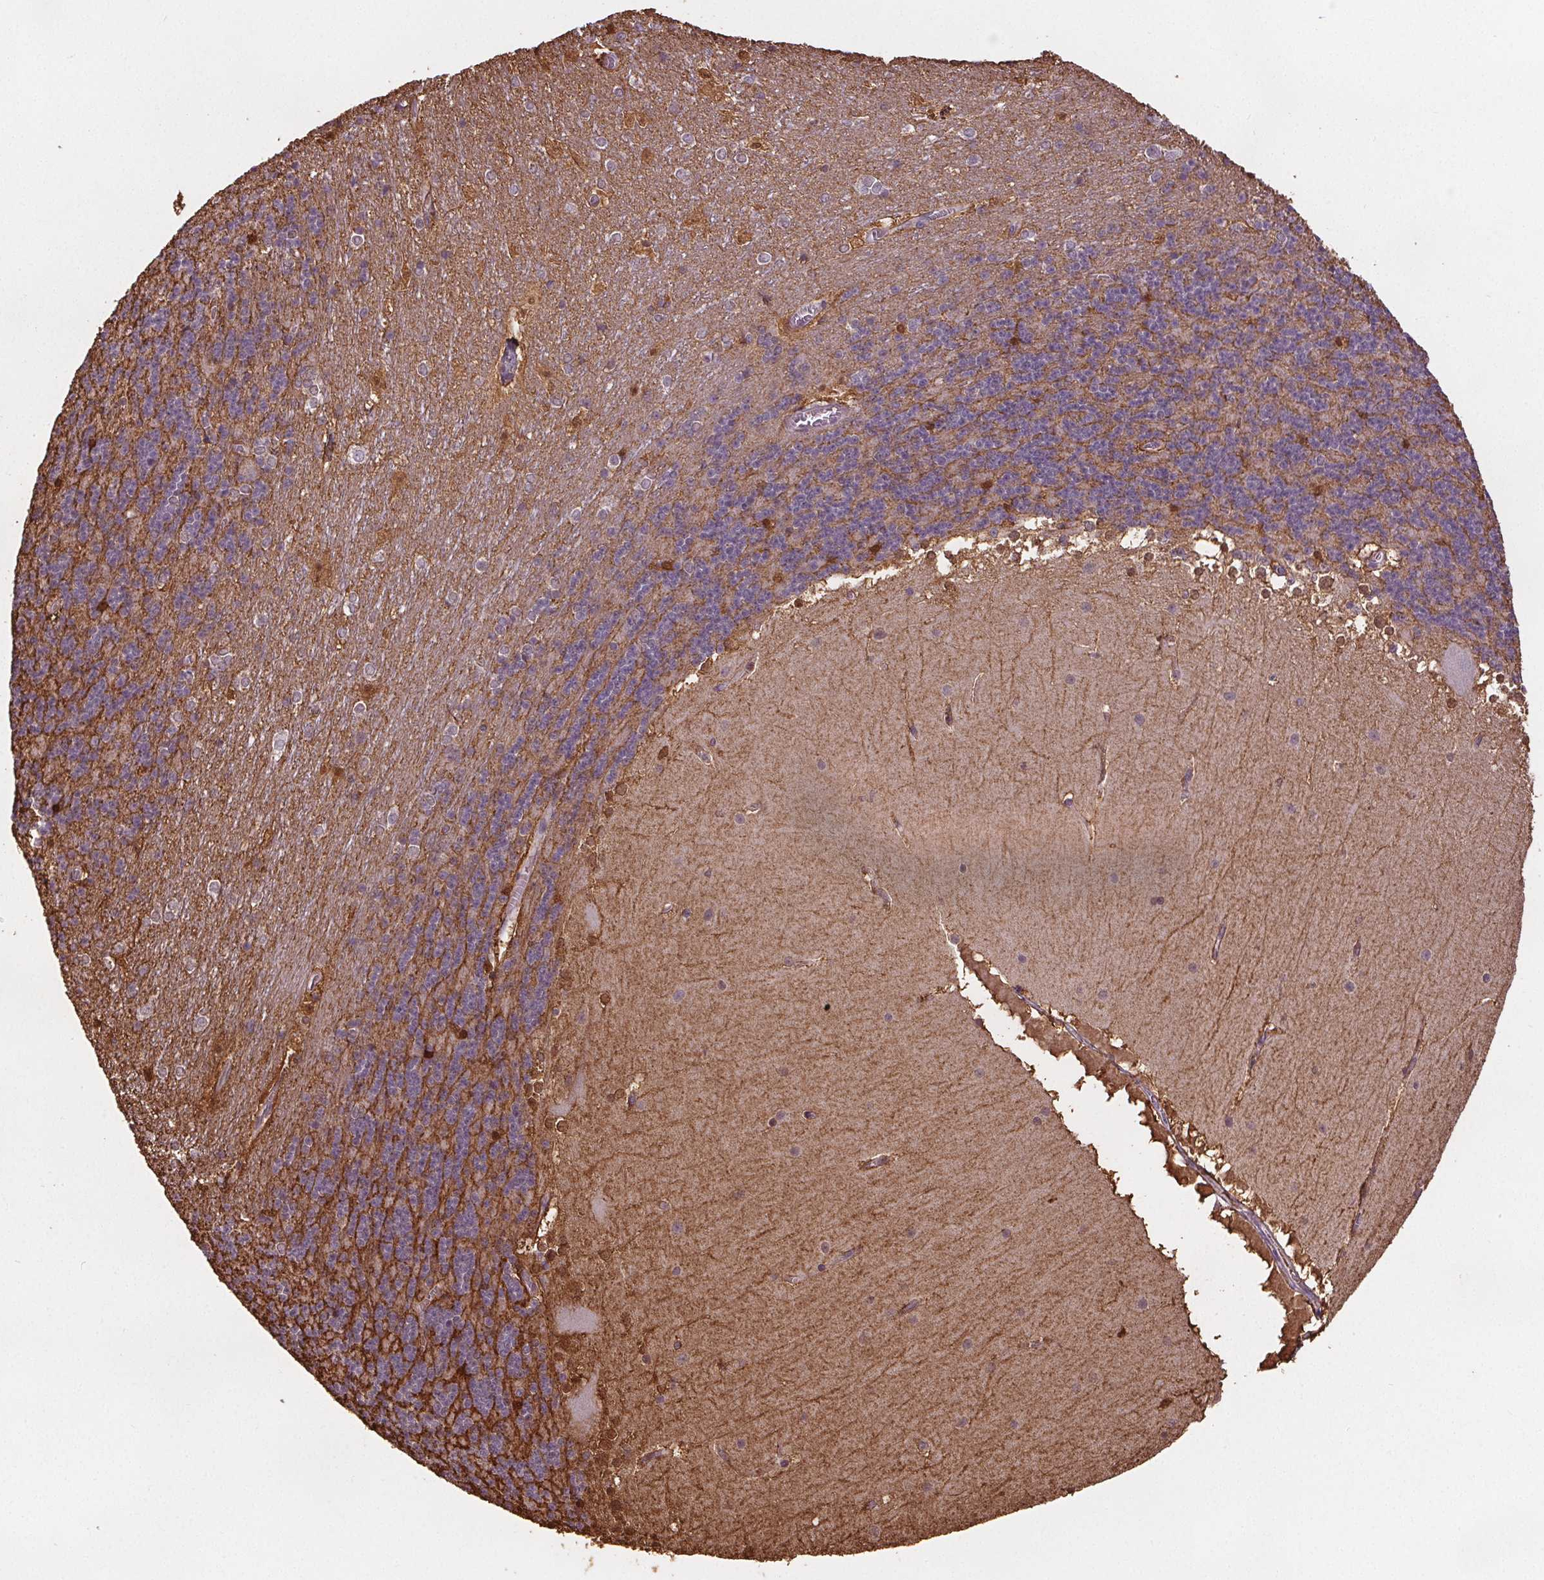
{"staining": {"intensity": "moderate", "quantity": ">75%", "location": "cytoplasmic/membranous,nuclear"}, "tissue": "cerebellum", "cell_type": "Cells in granular layer", "image_type": "normal", "snomed": [{"axis": "morphology", "description": "Normal tissue, NOS"}, {"axis": "topography", "description": "Cerebellum"}], "caption": "Human cerebellum stained with a brown dye demonstrates moderate cytoplasmic/membranous,nuclear positive expression in approximately >75% of cells in granular layer.", "gene": "ENO1", "patient": {"sex": "female", "age": 19}}